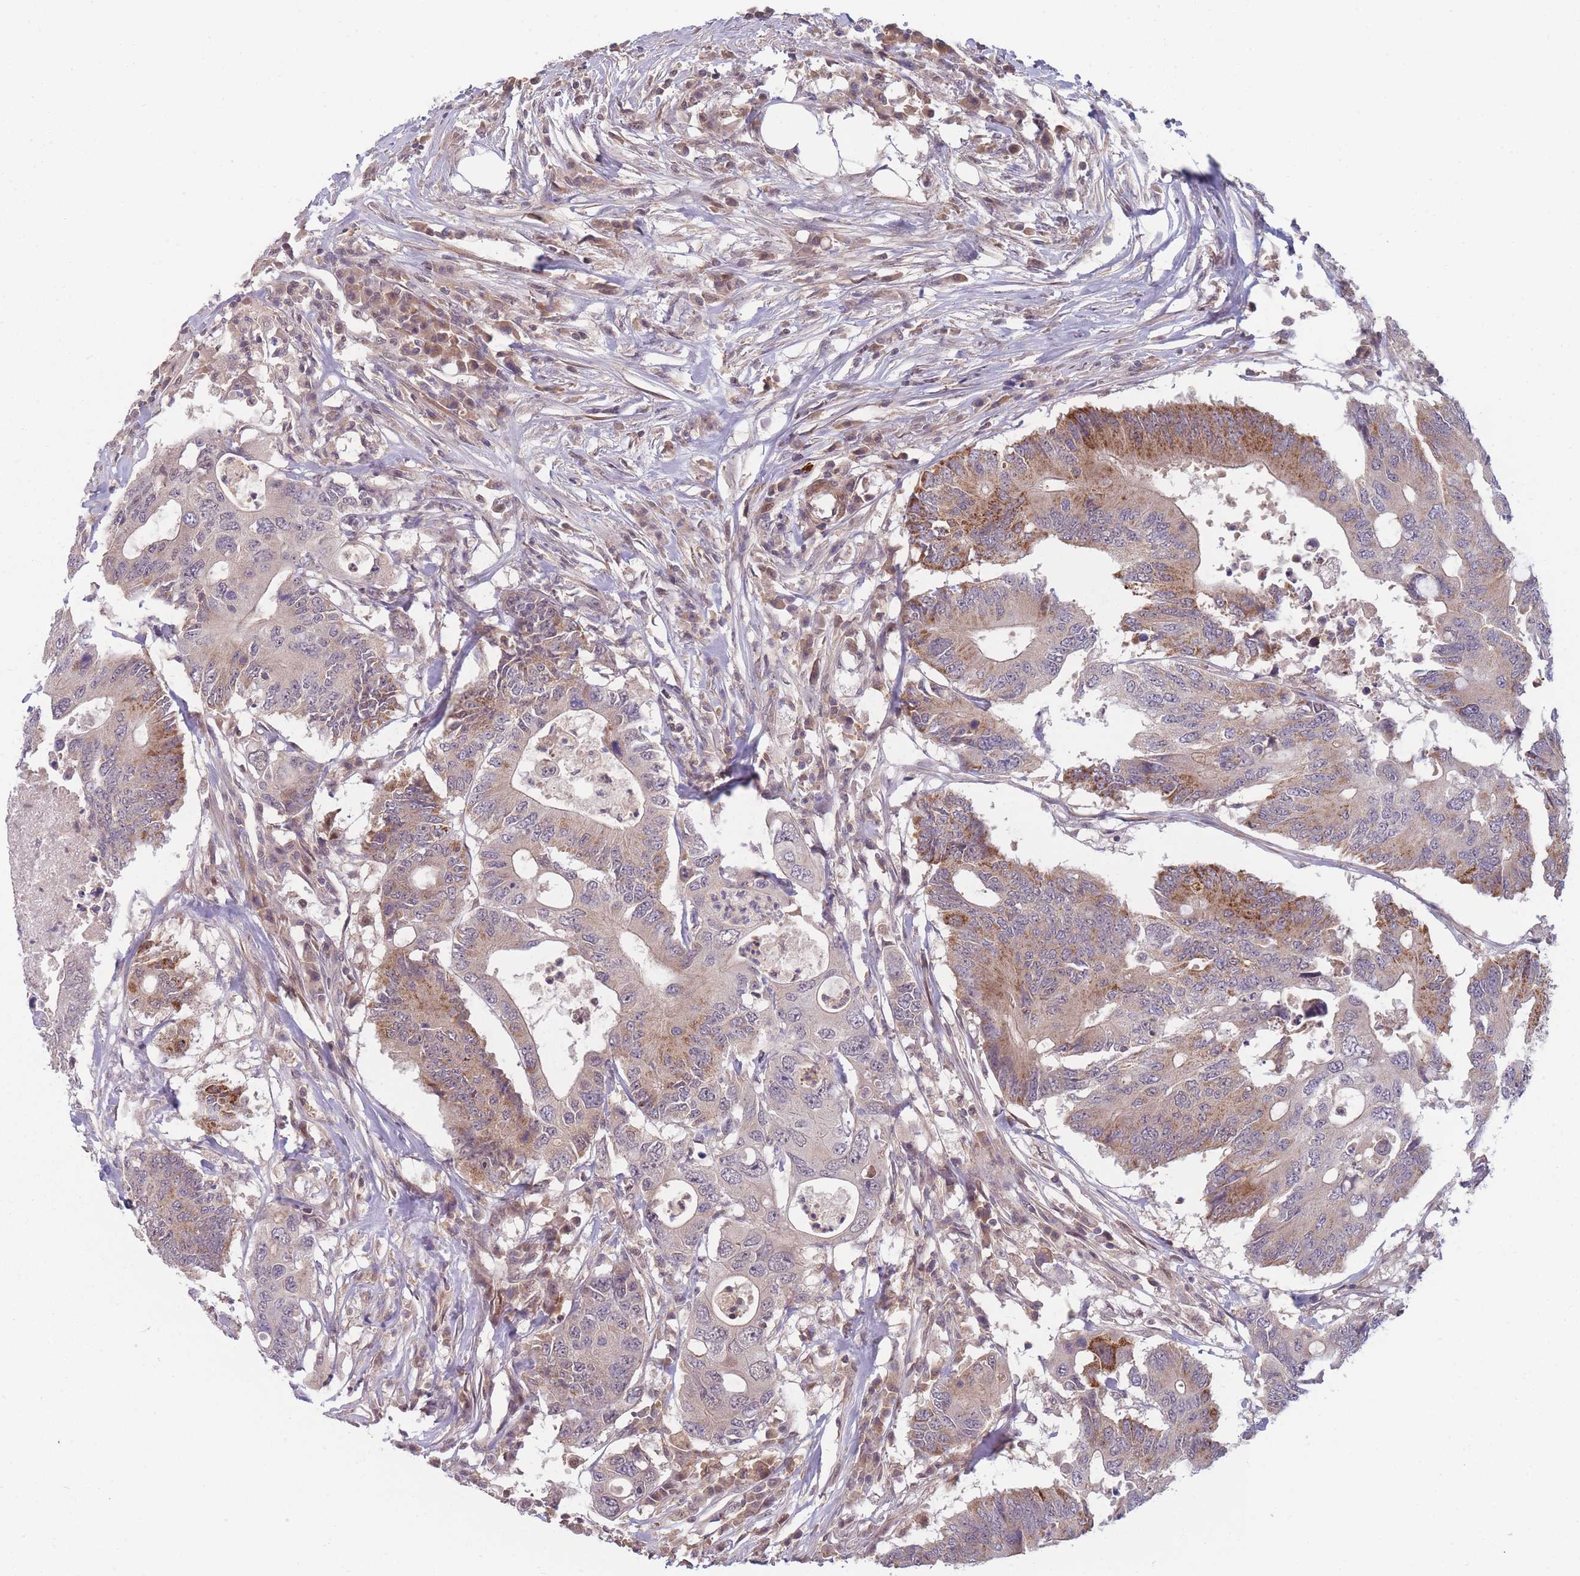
{"staining": {"intensity": "moderate", "quantity": "25%-75%", "location": "cytoplasmic/membranous"}, "tissue": "colorectal cancer", "cell_type": "Tumor cells", "image_type": "cancer", "snomed": [{"axis": "morphology", "description": "Adenocarcinoma, NOS"}, {"axis": "topography", "description": "Colon"}], "caption": "Moderate cytoplasmic/membranous protein positivity is seen in about 25%-75% of tumor cells in colorectal cancer. (DAB IHC with brightfield microscopy, high magnification).", "gene": "FAM153A", "patient": {"sex": "male", "age": 71}}